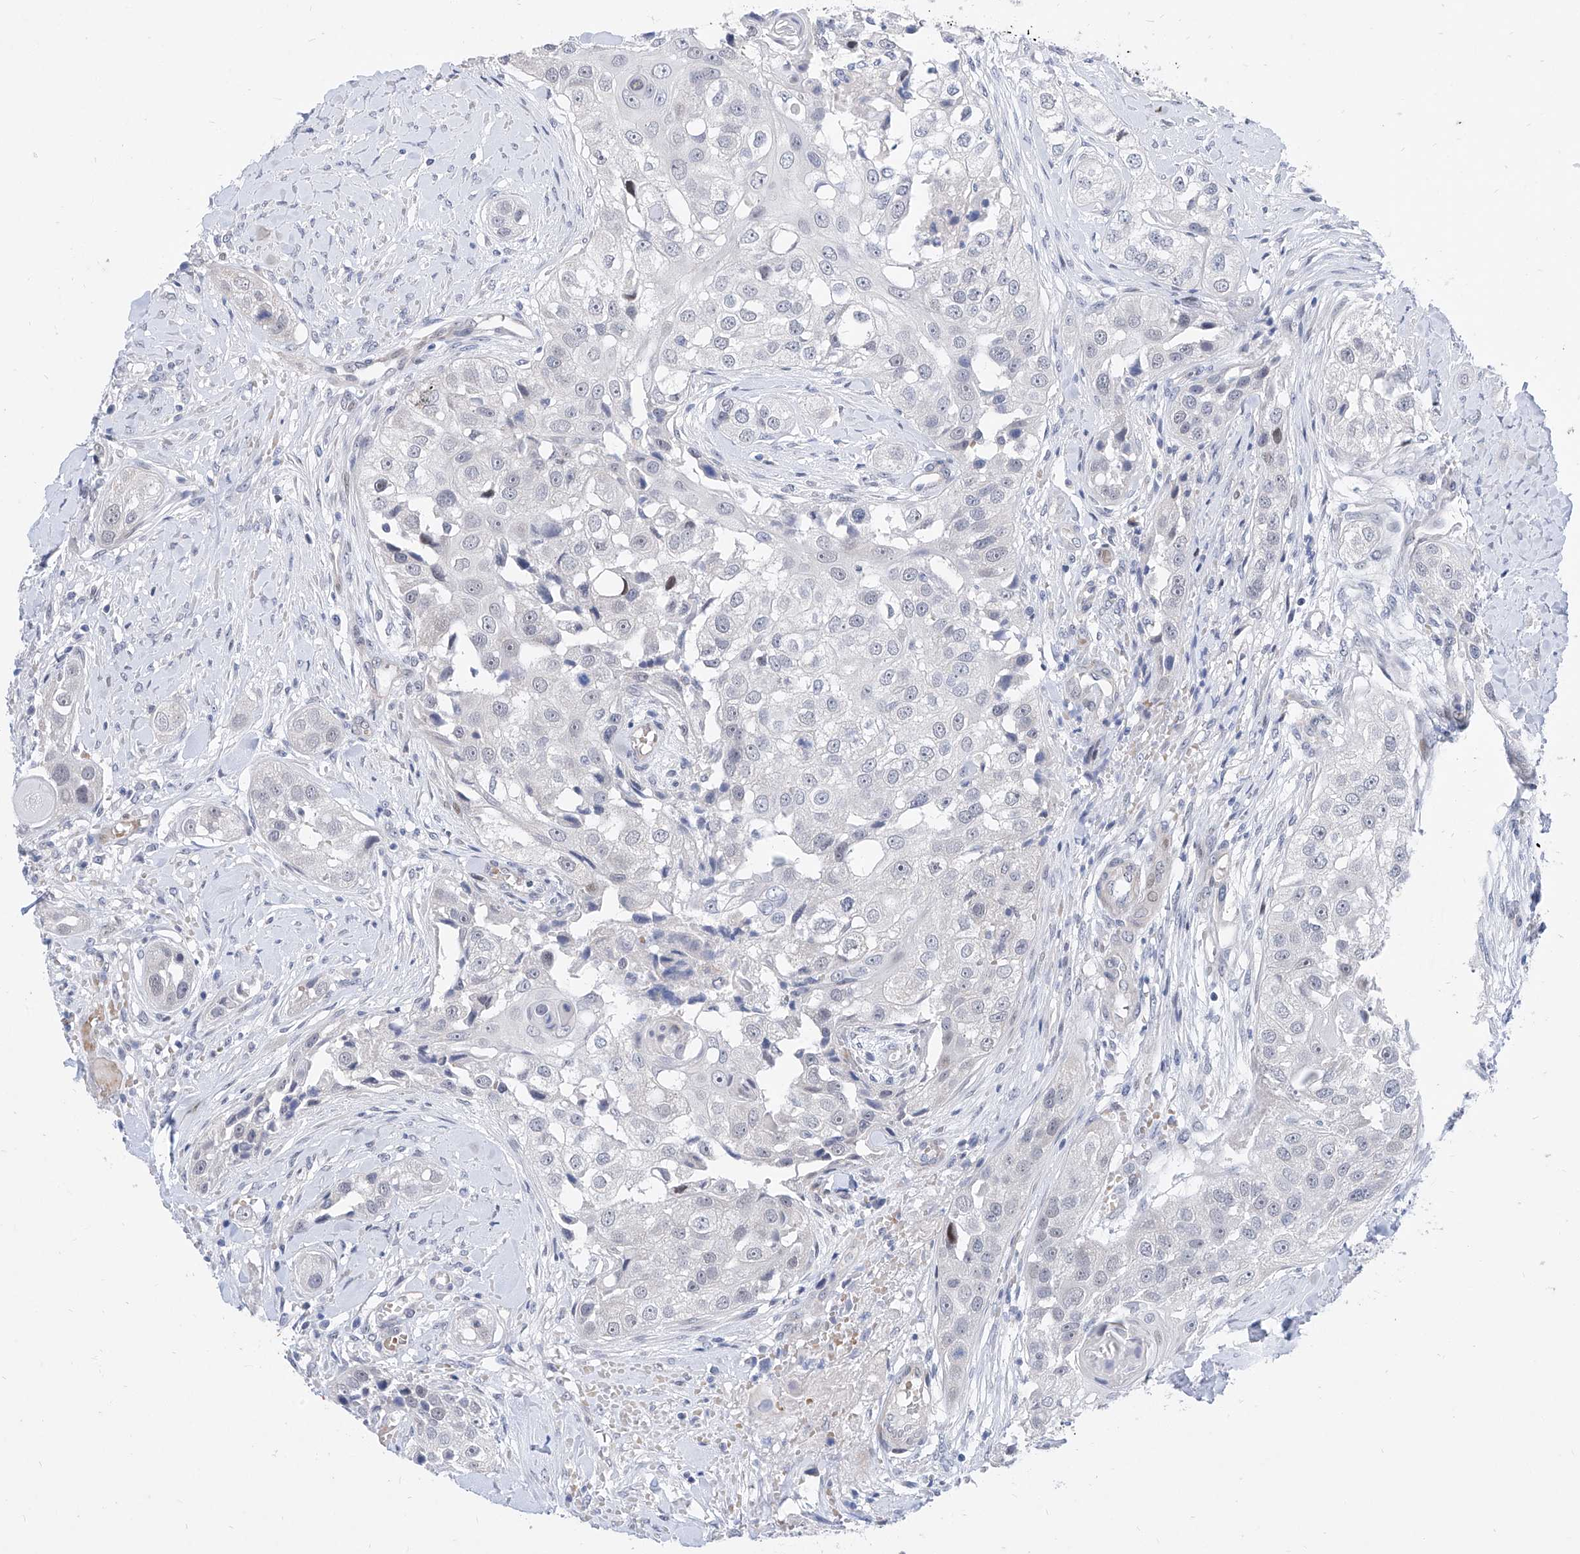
{"staining": {"intensity": "negative", "quantity": "none", "location": "none"}, "tissue": "head and neck cancer", "cell_type": "Tumor cells", "image_type": "cancer", "snomed": [{"axis": "morphology", "description": "Normal tissue, NOS"}, {"axis": "morphology", "description": "Squamous cell carcinoma, NOS"}, {"axis": "topography", "description": "Skeletal muscle"}, {"axis": "topography", "description": "Head-Neck"}], "caption": "A histopathology image of human head and neck cancer is negative for staining in tumor cells. (Brightfield microscopy of DAB (3,3'-diaminobenzidine) immunohistochemistry (IHC) at high magnification).", "gene": "BPTF", "patient": {"sex": "male", "age": 51}}